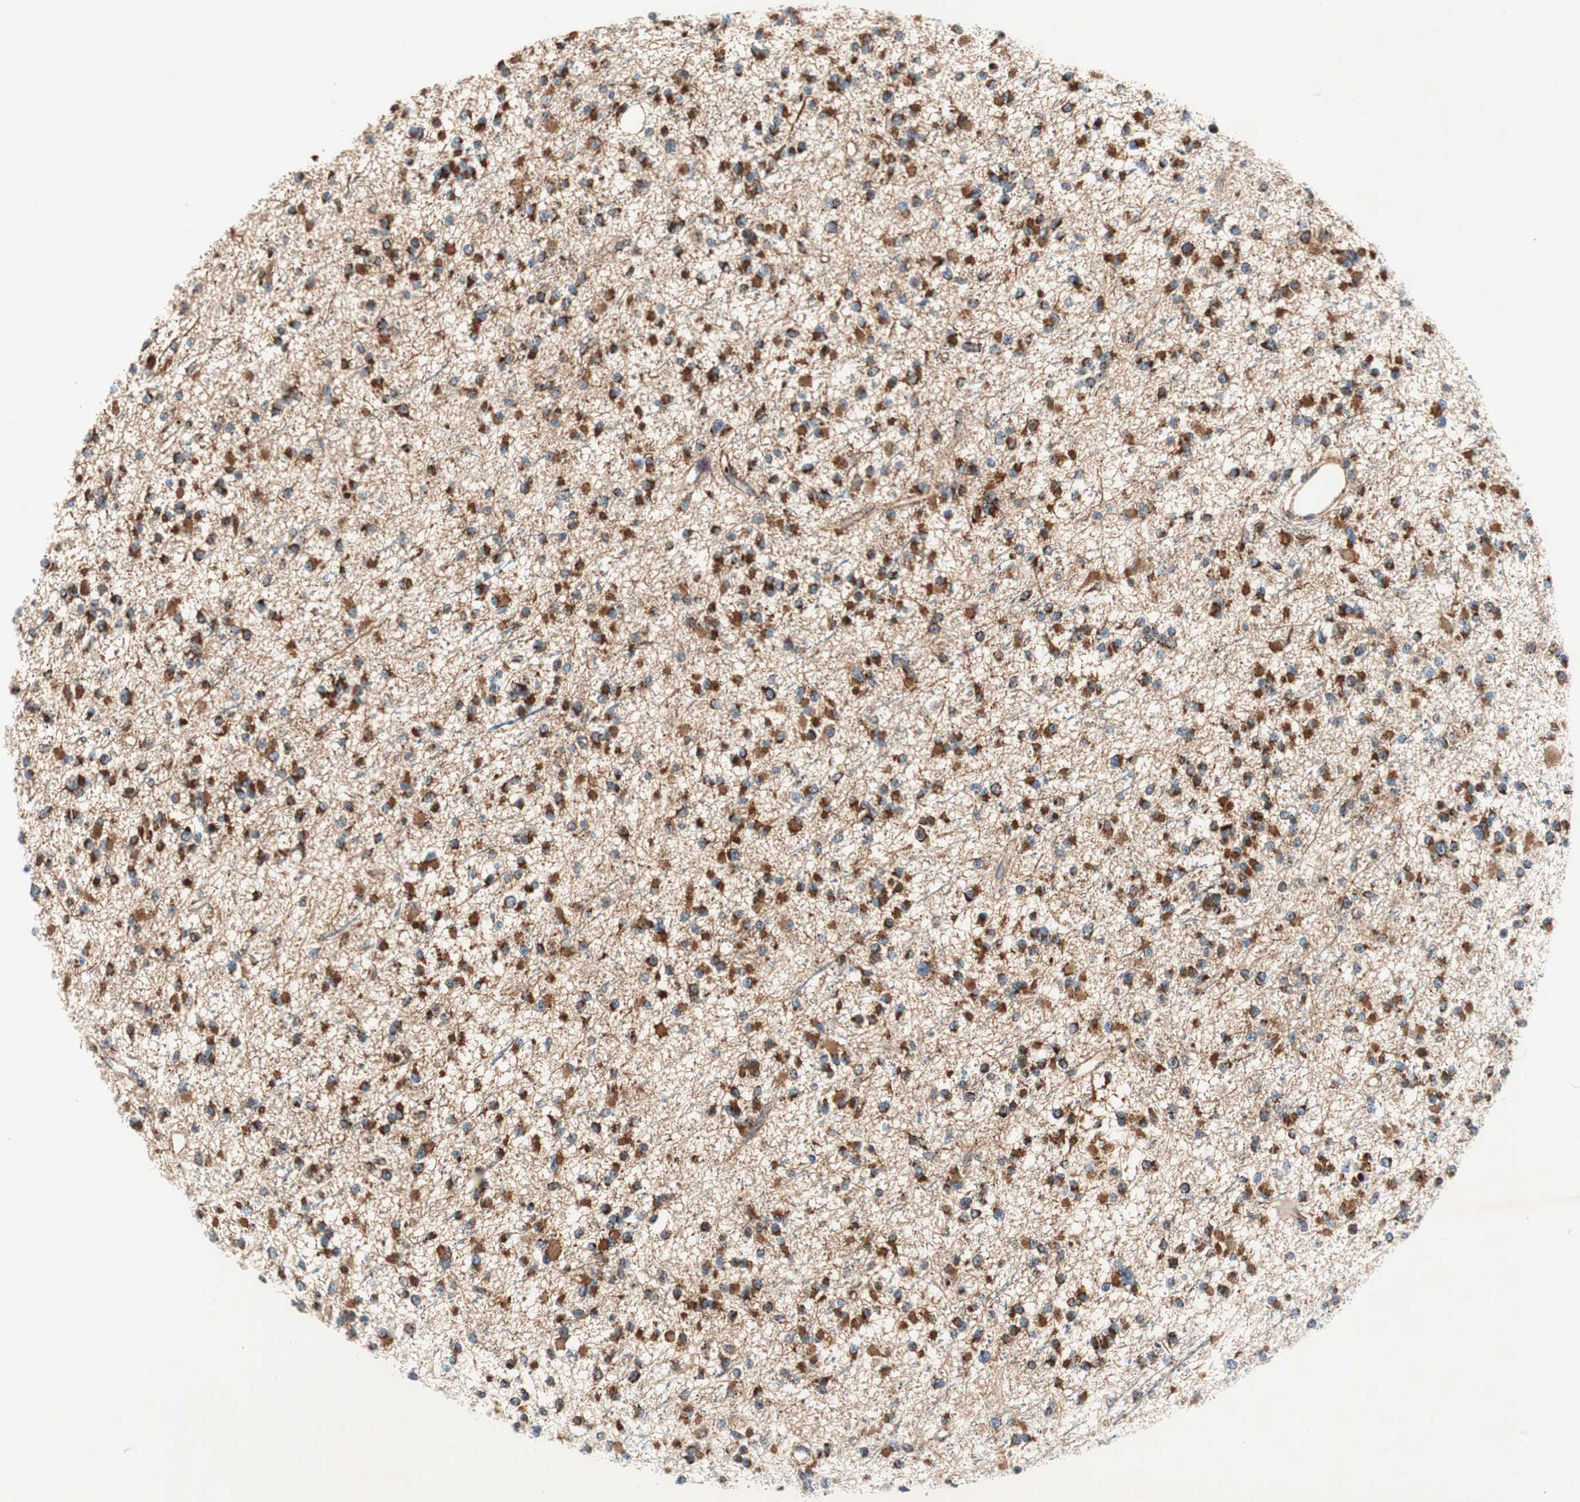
{"staining": {"intensity": "strong", "quantity": ">75%", "location": "cytoplasmic/membranous"}, "tissue": "glioma", "cell_type": "Tumor cells", "image_type": "cancer", "snomed": [{"axis": "morphology", "description": "Glioma, malignant, Low grade"}, {"axis": "topography", "description": "Brain"}], "caption": "IHC (DAB) staining of glioma shows strong cytoplasmic/membranous protein positivity in approximately >75% of tumor cells. The protein of interest is stained brown, and the nuclei are stained in blue (DAB (3,3'-diaminobenzidine) IHC with brightfield microscopy, high magnification).", "gene": "AKAP1", "patient": {"sex": "female", "age": 22}}